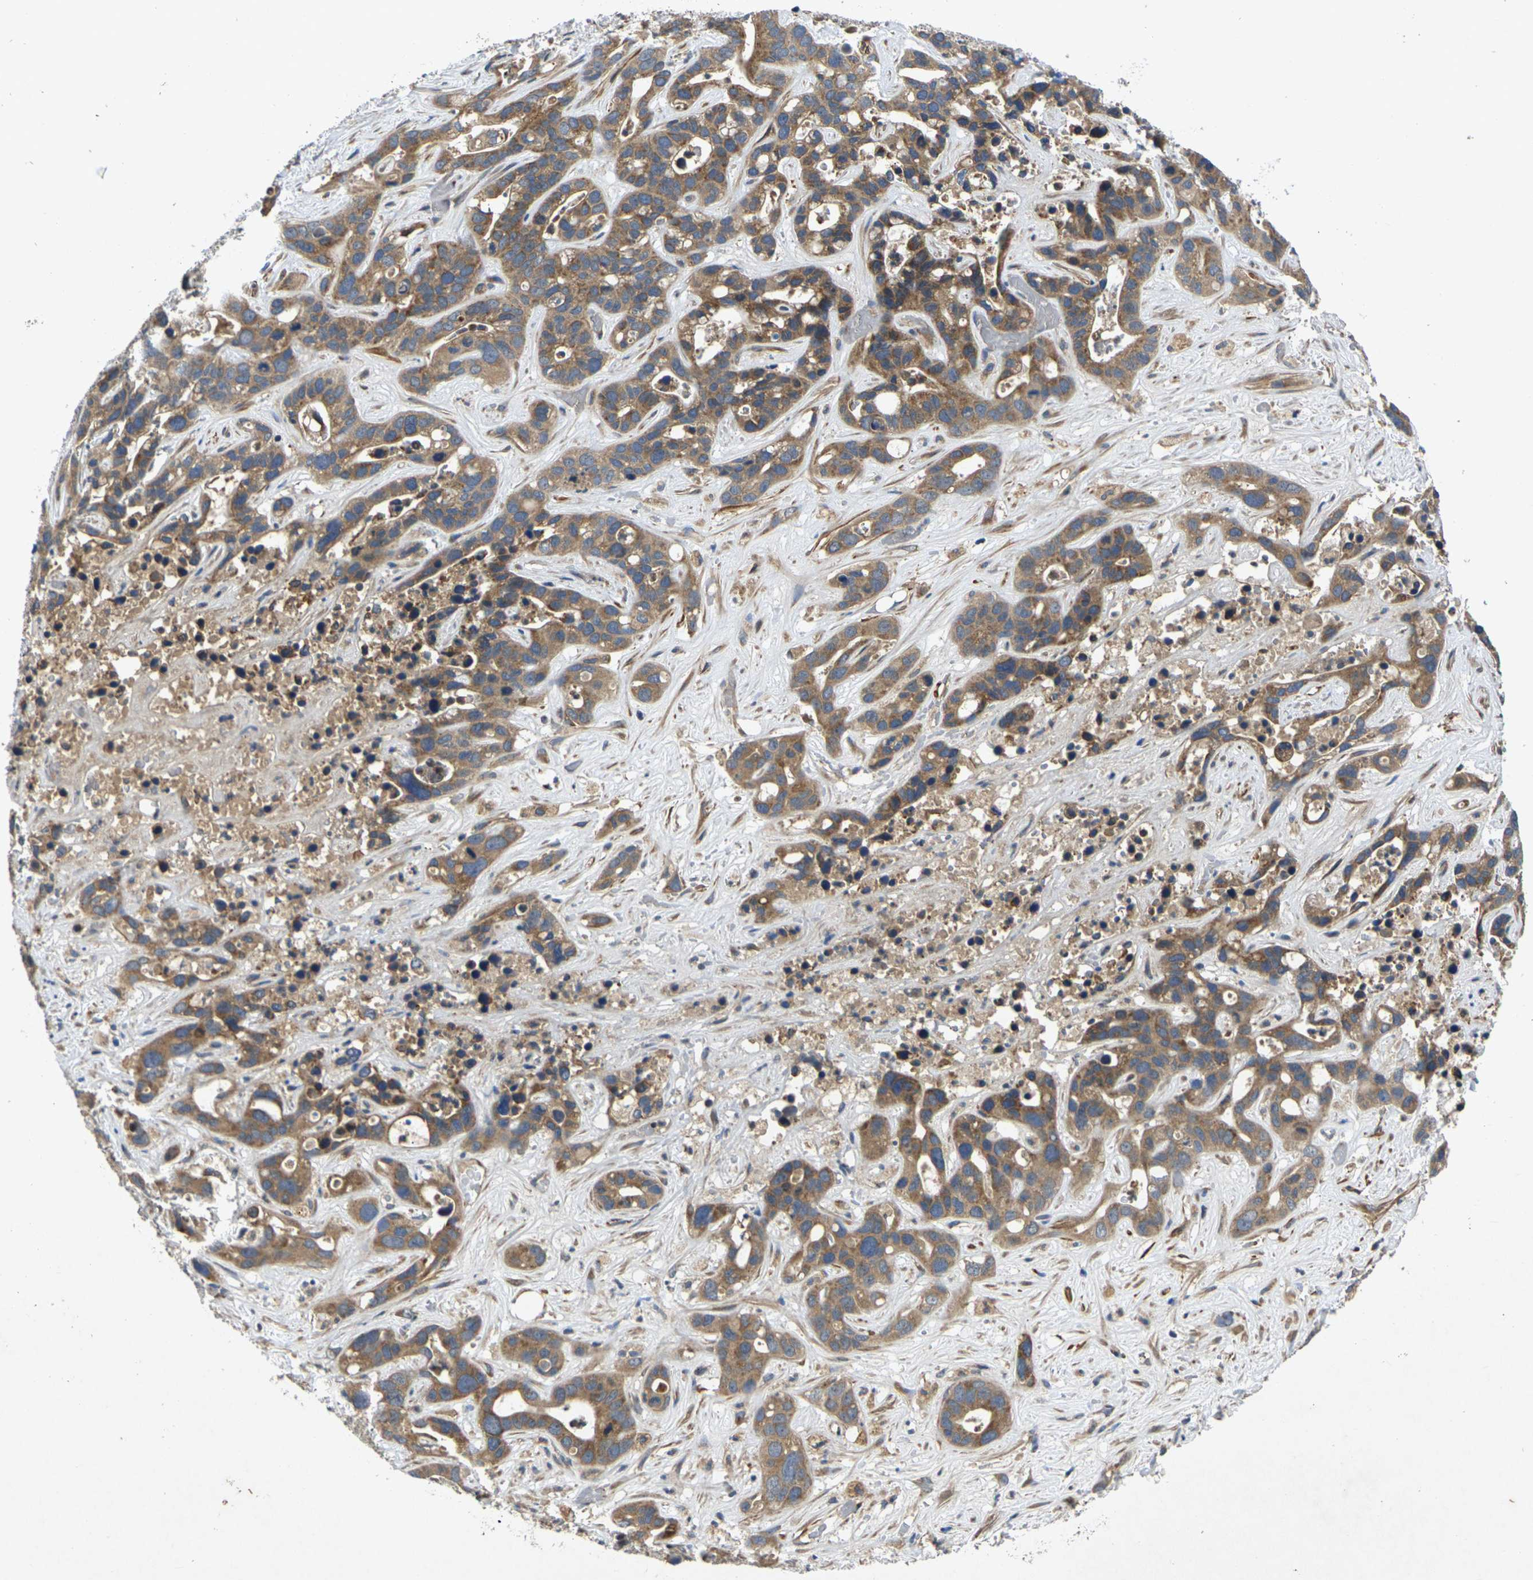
{"staining": {"intensity": "moderate", "quantity": ">75%", "location": "cytoplasmic/membranous"}, "tissue": "liver cancer", "cell_type": "Tumor cells", "image_type": "cancer", "snomed": [{"axis": "morphology", "description": "Cholangiocarcinoma"}, {"axis": "topography", "description": "Liver"}], "caption": "Immunohistochemical staining of cholangiocarcinoma (liver) exhibits medium levels of moderate cytoplasmic/membranous expression in about >75% of tumor cells.", "gene": "KIF1B", "patient": {"sex": "female", "age": 65}}